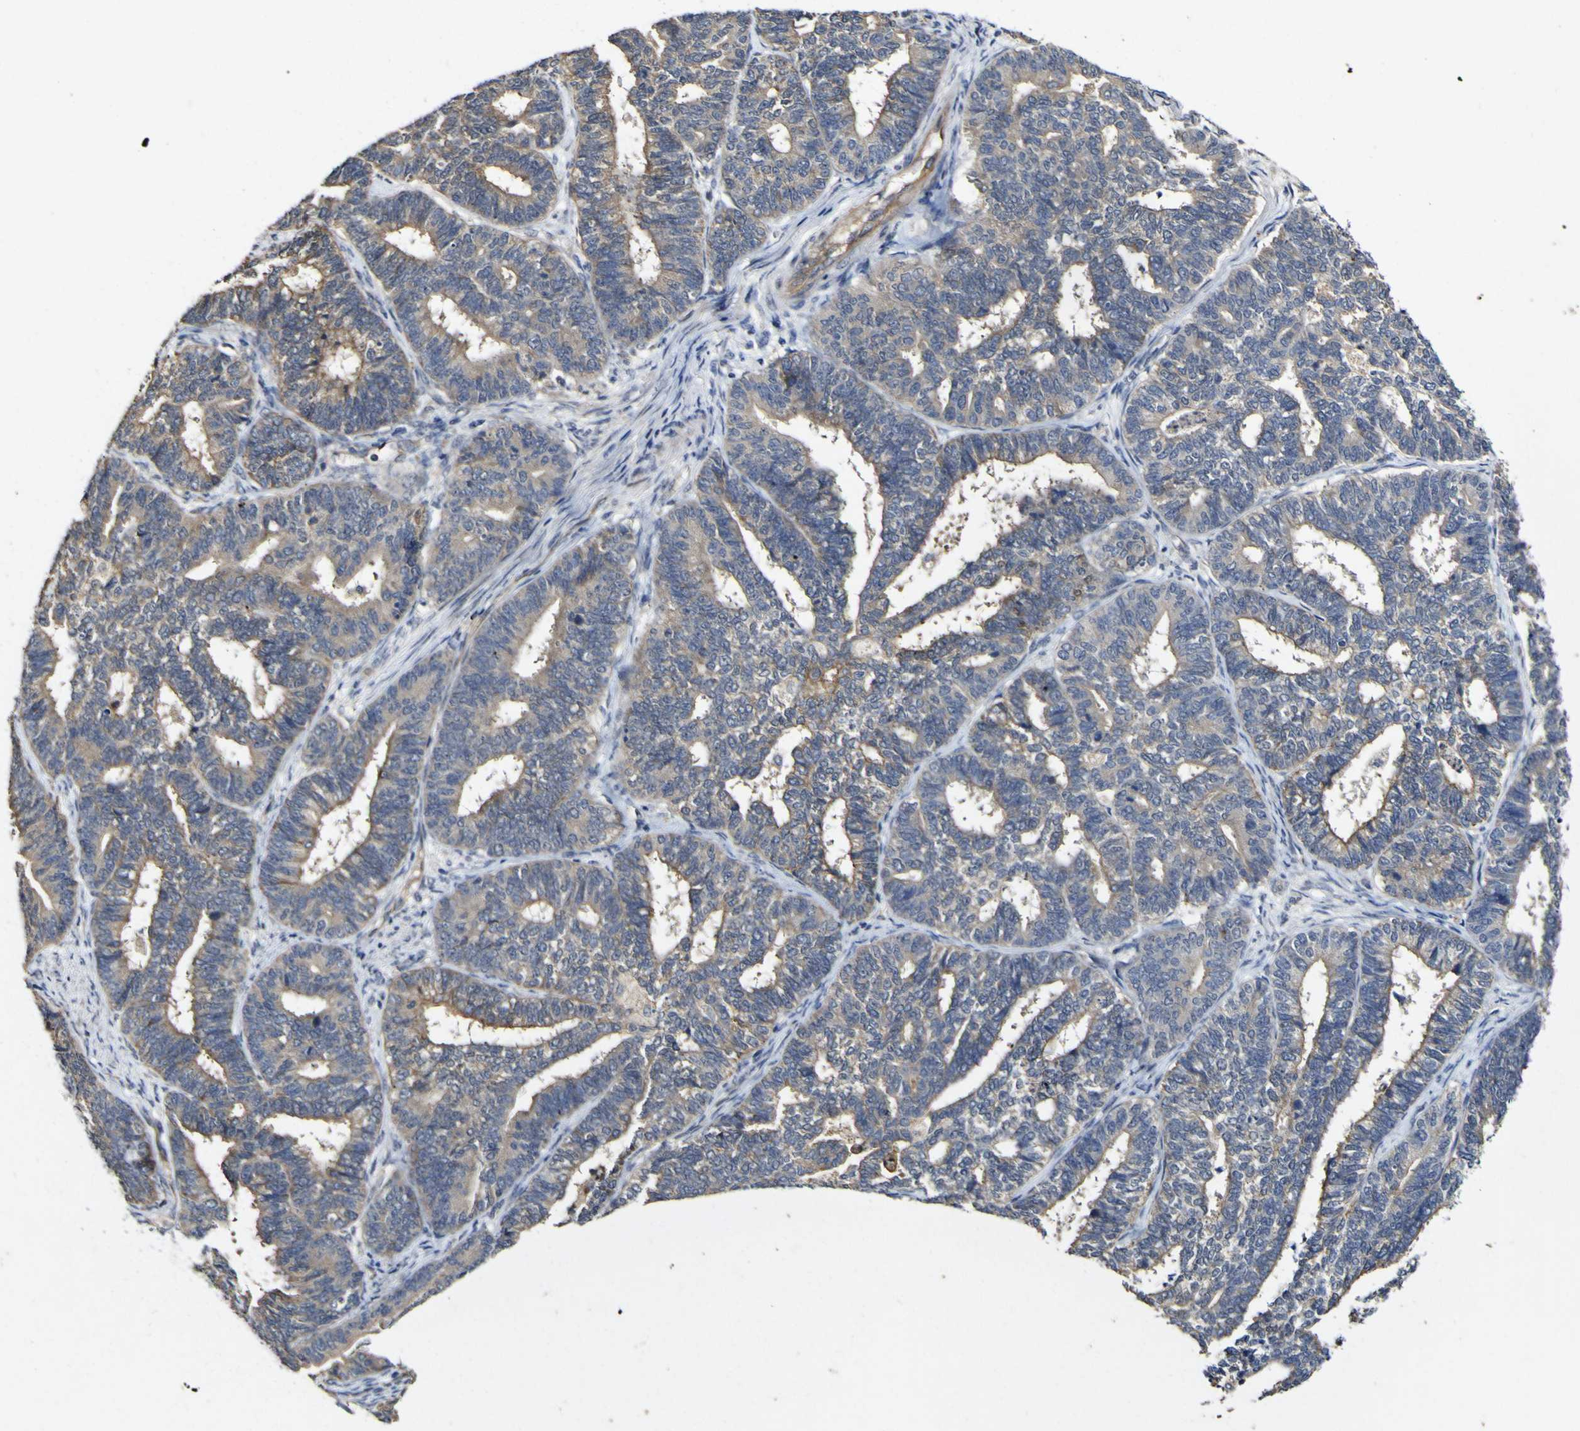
{"staining": {"intensity": "weak", "quantity": ">75%", "location": "cytoplasmic/membranous"}, "tissue": "endometrial cancer", "cell_type": "Tumor cells", "image_type": "cancer", "snomed": [{"axis": "morphology", "description": "Adenocarcinoma, NOS"}, {"axis": "topography", "description": "Endometrium"}], "caption": "Endometrial cancer stained for a protein (brown) exhibits weak cytoplasmic/membranous positive staining in about >75% of tumor cells.", "gene": "CCL2", "patient": {"sex": "female", "age": 70}}